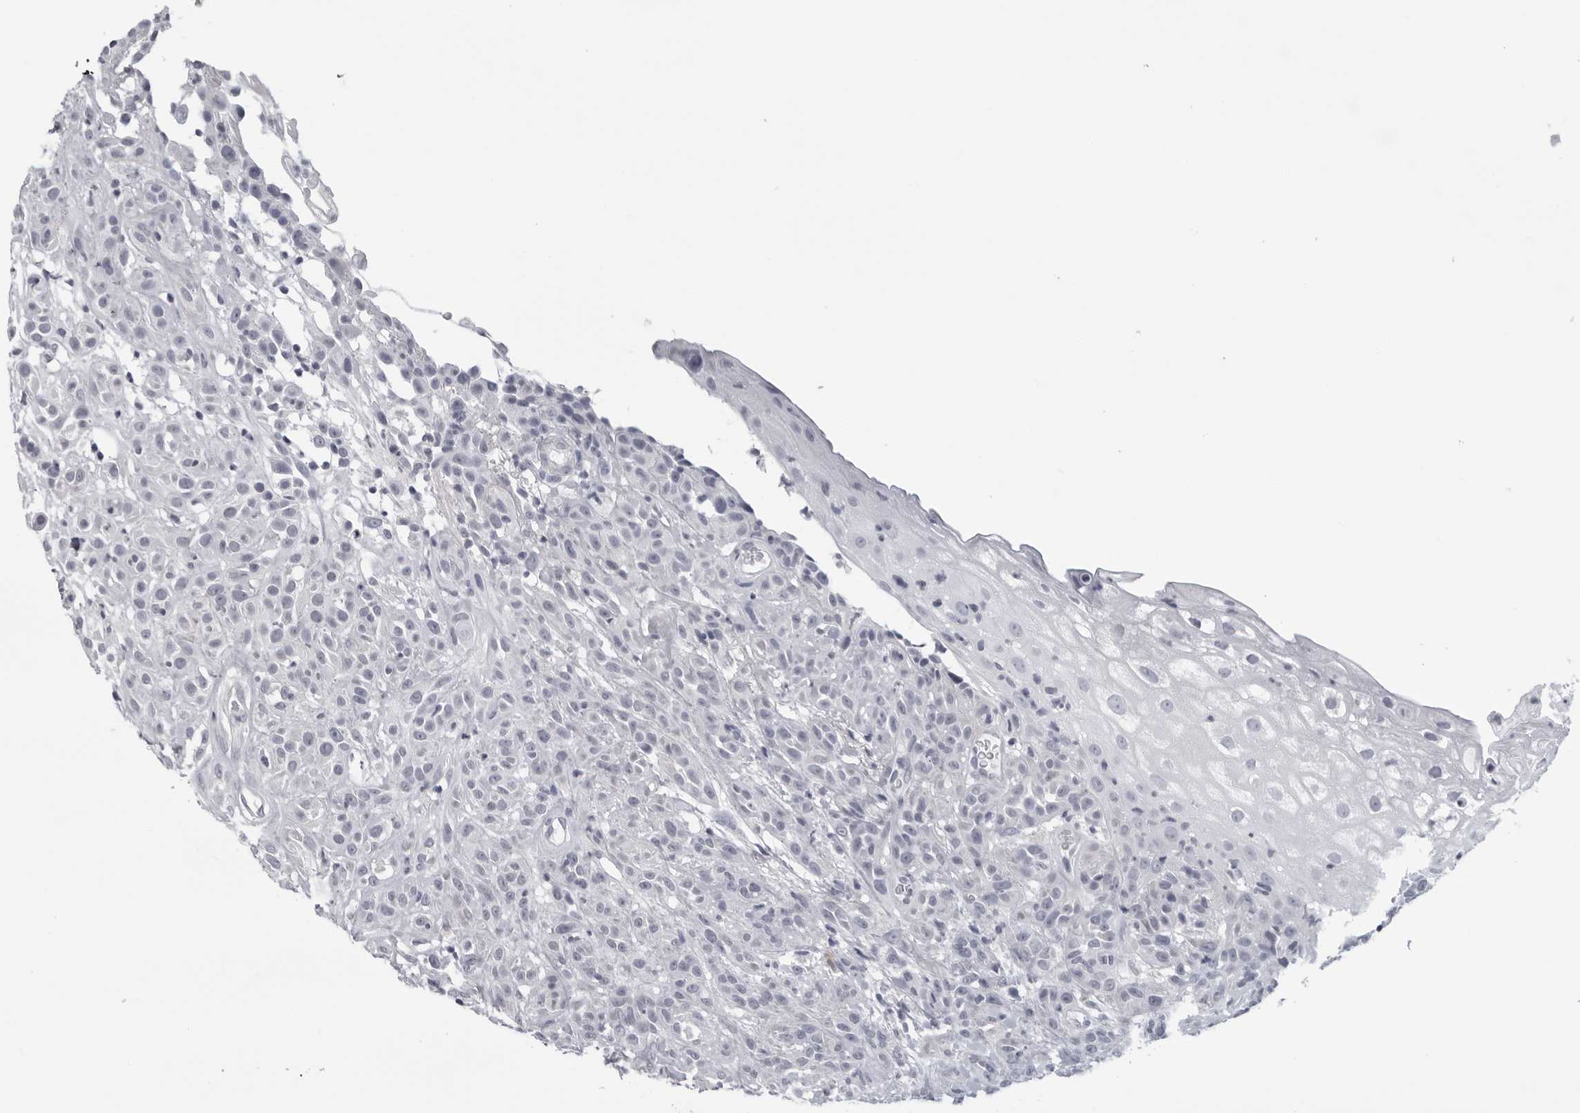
{"staining": {"intensity": "negative", "quantity": "none", "location": "none"}, "tissue": "head and neck cancer", "cell_type": "Tumor cells", "image_type": "cancer", "snomed": [{"axis": "morphology", "description": "Normal tissue, NOS"}, {"axis": "morphology", "description": "Squamous cell carcinoma, NOS"}, {"axis": "topography", "description": "Cartilage tissue"}, {"axis": "topography", "description": "Head-Neck"}], "caption": "High power microscopy image of an immunohistochemistry (IHC) image of head and neck cancer, revealing no significant staining in tumor cells.", "gene": "OPLAH", "patient": {"sex": "male", "age": 62}}